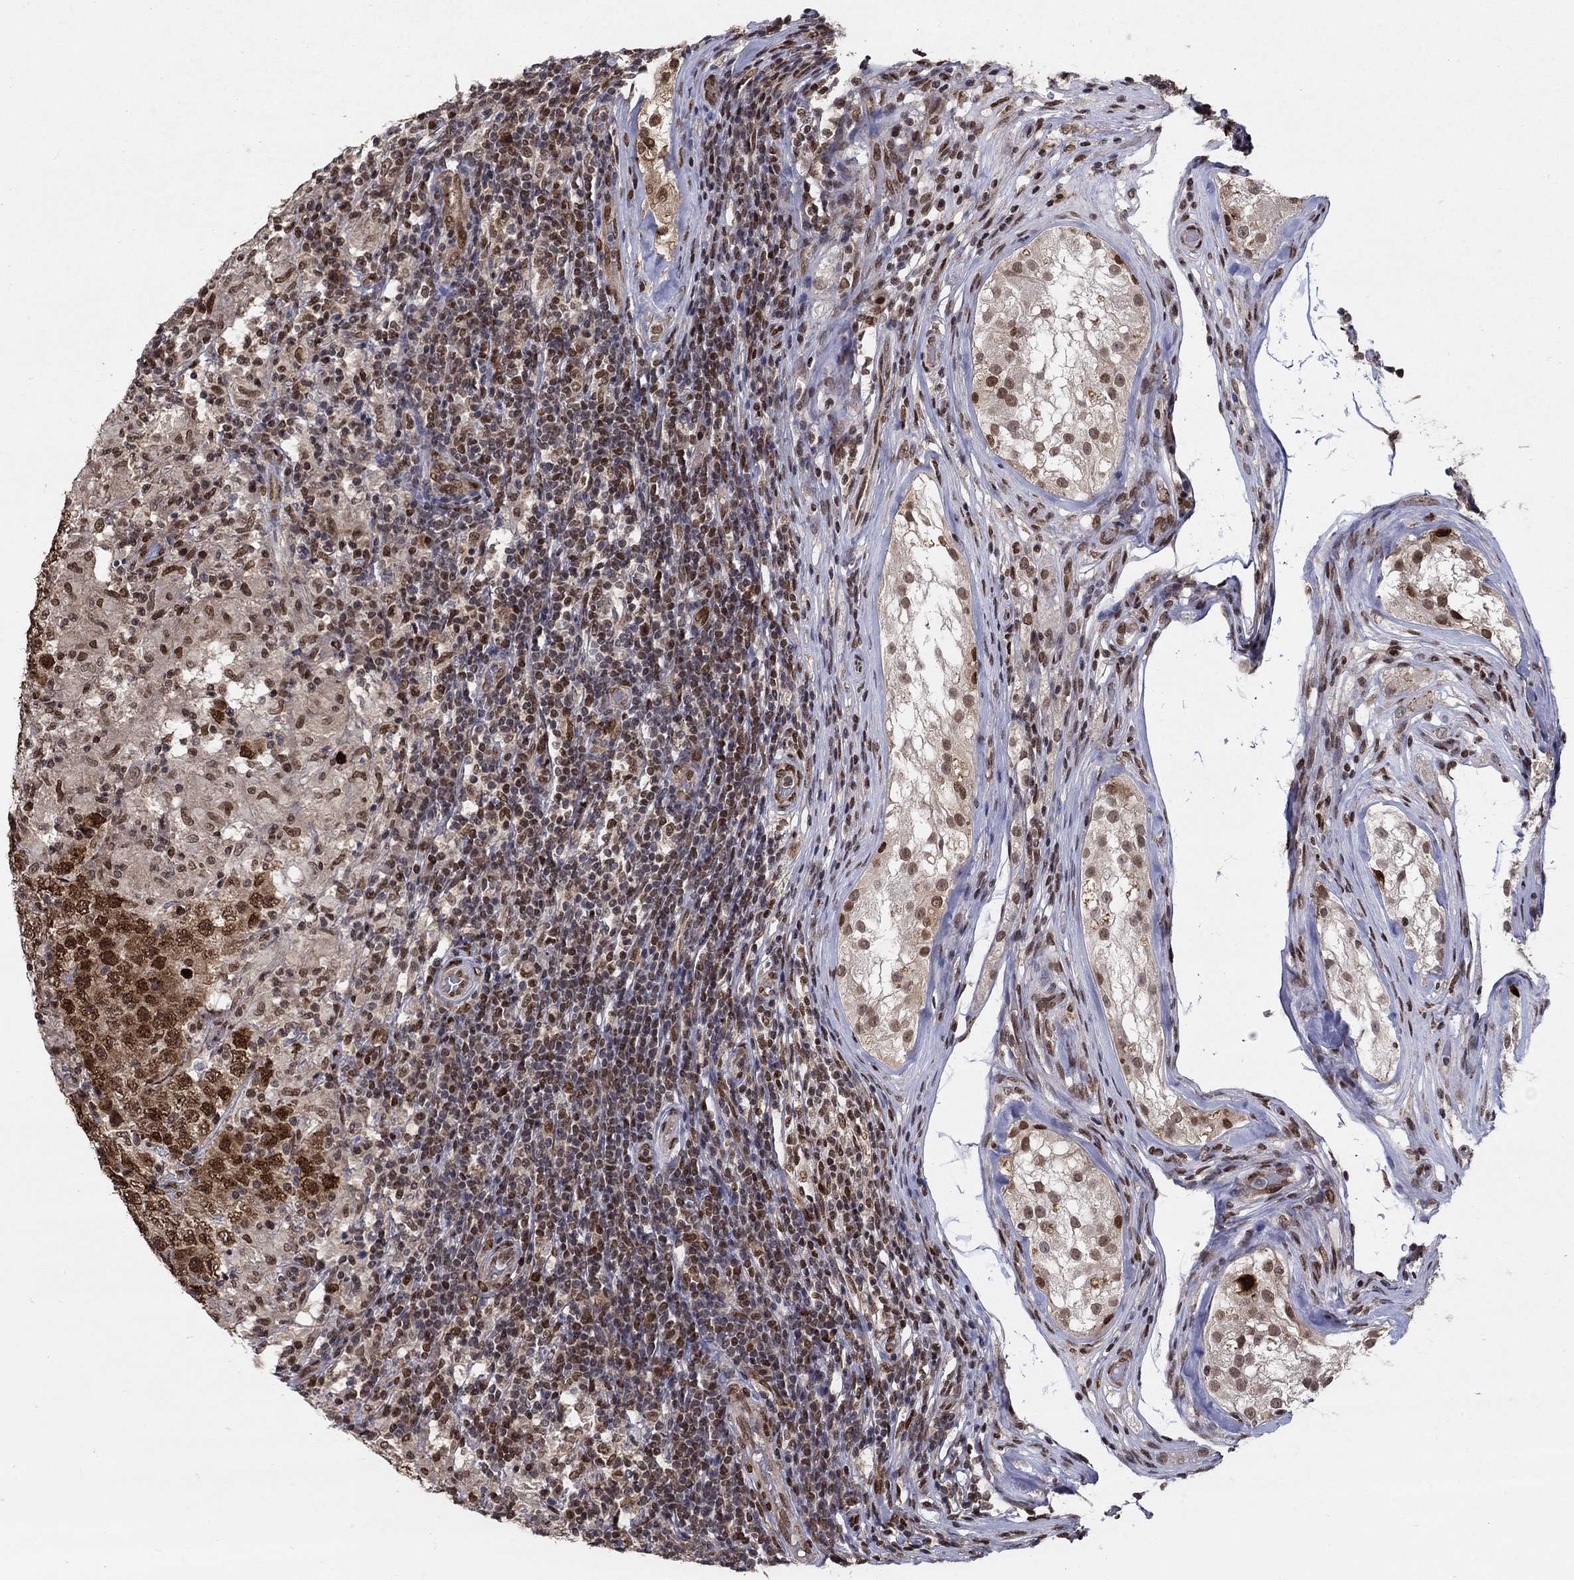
{"staining": {"intensity": "strong", "quantity": "<25%", "location": "nuclear"}, "tissue": "testis cancer", "cell_type": "Tumor cells", "image_type": "cancer", "snomed": [{"axis": "morphology", "description": "Seminoma, NOS"}, {"axis": "morphology", "description": "Carcinoma, Embryonal, NOS"}, {"axis": "topography", "description": "Testis"}], "caption": "The photomicrograph exhibits a brown stain indicating the presence of a protein in the nuclear of tumor cells in testis cancer (embryonal carcinoma).", "gene": "CENPE", "patient": {"sex": "male", "age": 41}}